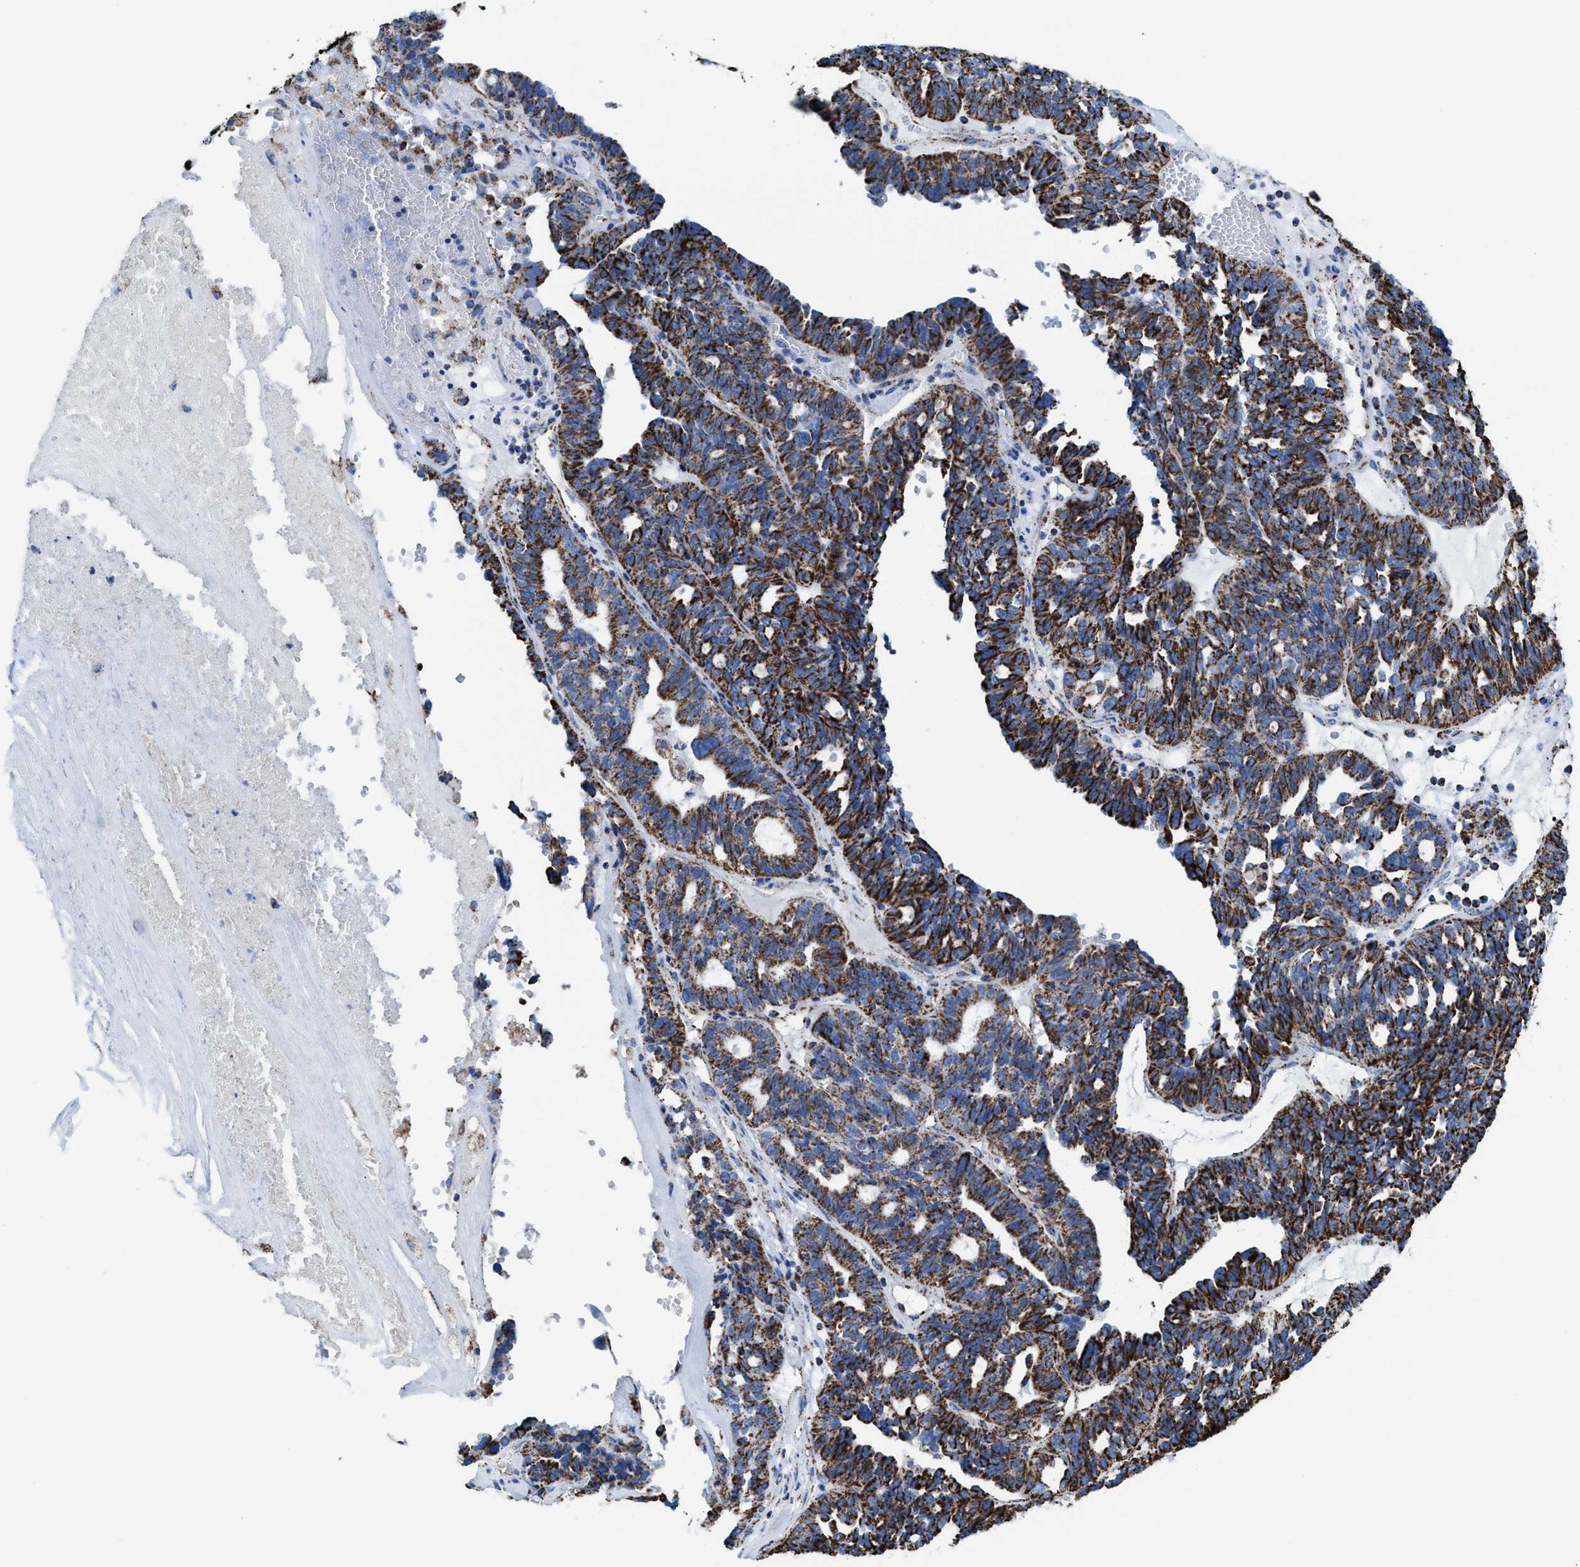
{"staining": {"intensity": "strong", "quantity": ">75%", "location": "cytoplasmic/membranous"}, "tissue": "ovarian cancer", "cell_type": "Tumor cells", "image_type": "cancer", "snomed": [{"axis": "morphology", "description": "Cystadenocarcinoma, serous, NOS"}, {"axis": "topography", "description": "Ovary"}], "caption": "This is a histology image of immunohistochemistry staining of ovarian cancer, which shows strong expression in the cytoplasmic/membranous of tumor cells.", "gene": "ECHS1", "patient": {"sex": "female", "age": 59}}